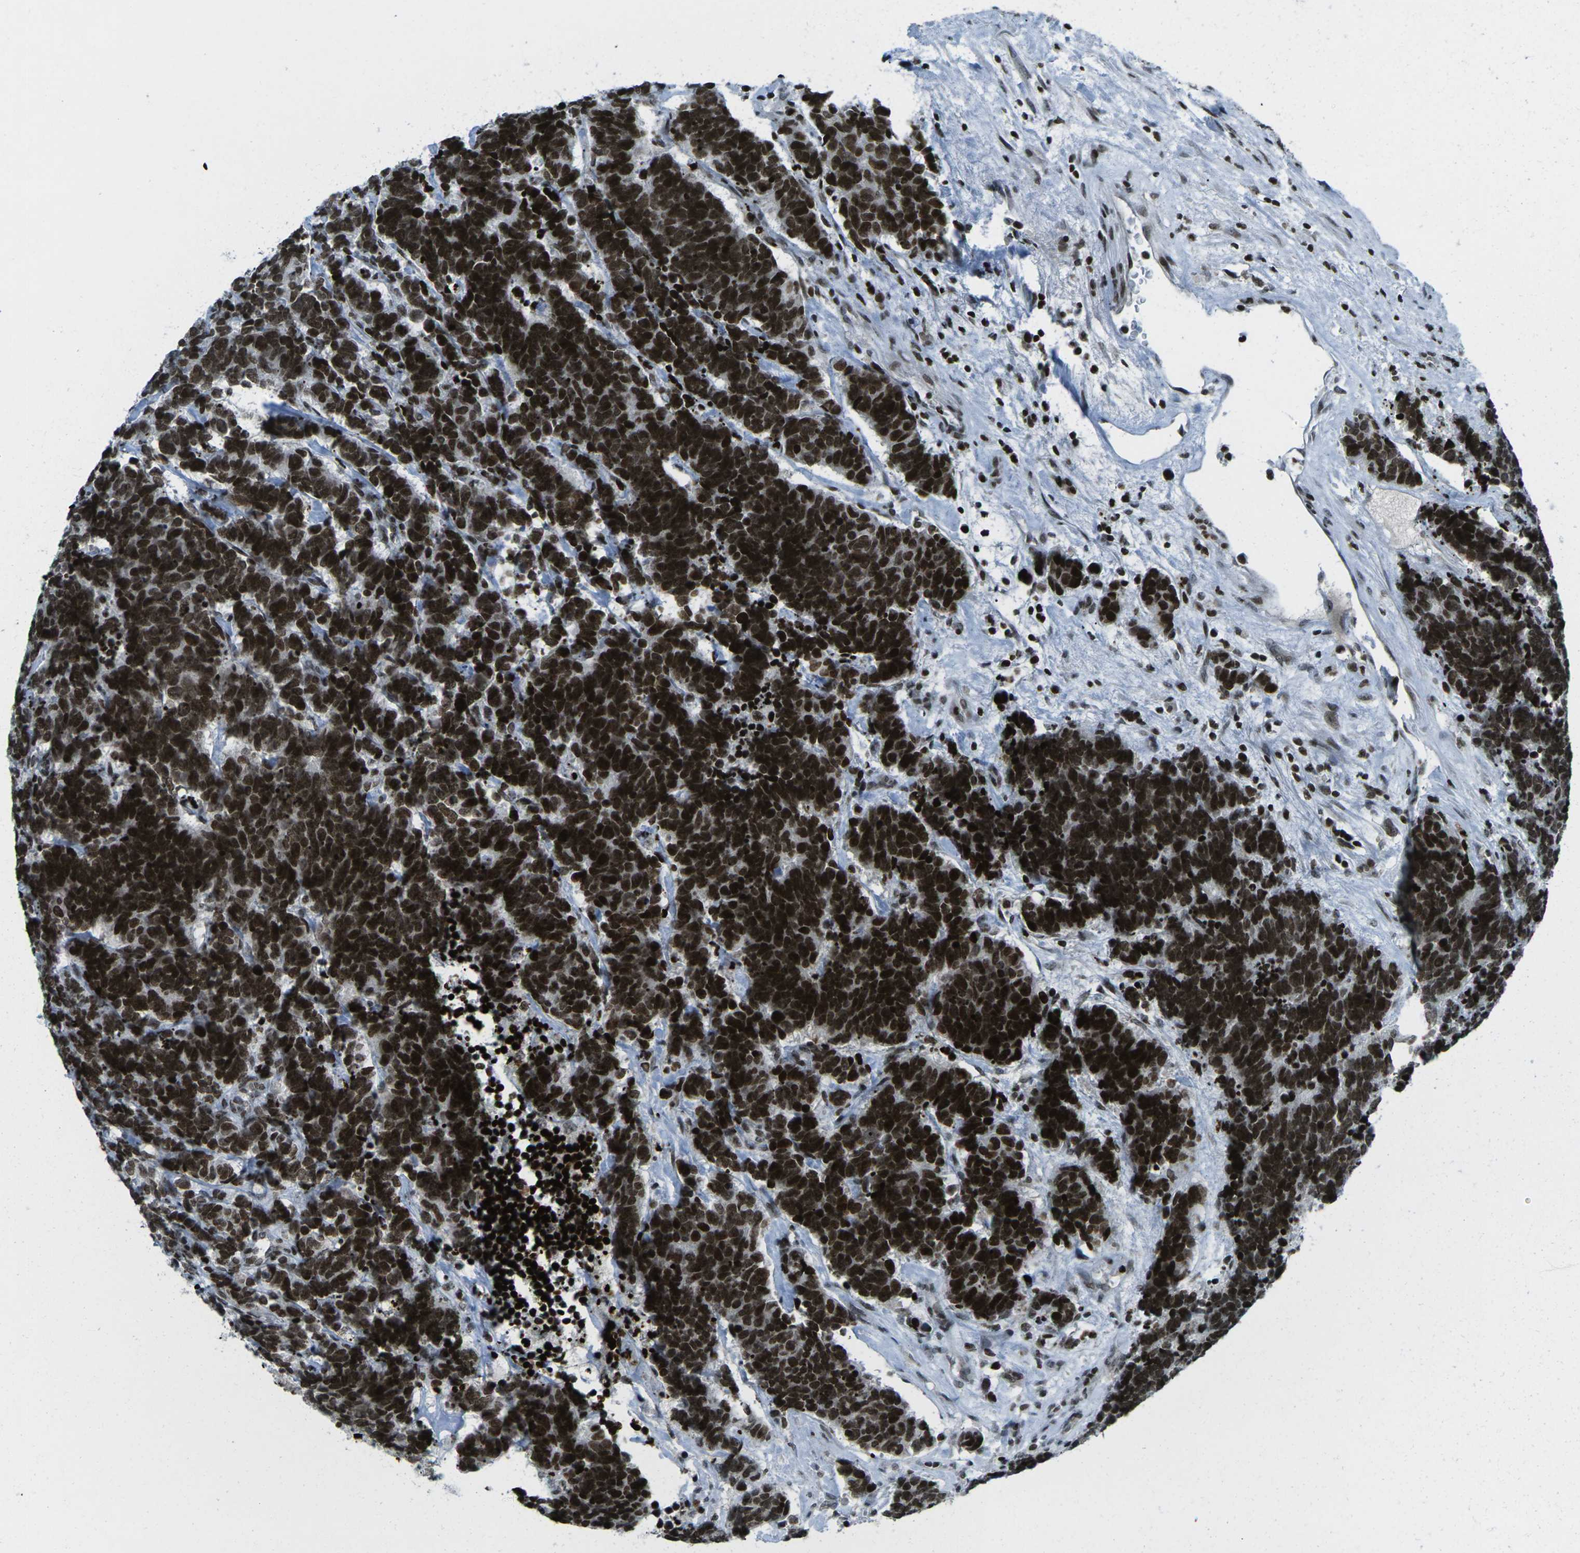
{"staining": {"intensity": "strong", "quantity": ">75%", "location": "nuclear"}, "tissue": "carcinoid", "cell_type": "Tumor cells", "image_type": "cancer", "snomed": [{"axis": "morphology", "description": "Carcinoma, NOS"}, {"axis": "morphology", "description": "Carcinoid, malignant, NOS"}, {"axis": "topography", "description": "Urinary bladder"}], "caption": "Protein analysis of malignant carcinoid tissue reveals strong nuclear positivity in about >75% of tumor cells. Nuclei are stained in blue.", "gene": "EME1", "patient": {"sex": "male", "age": 57}}